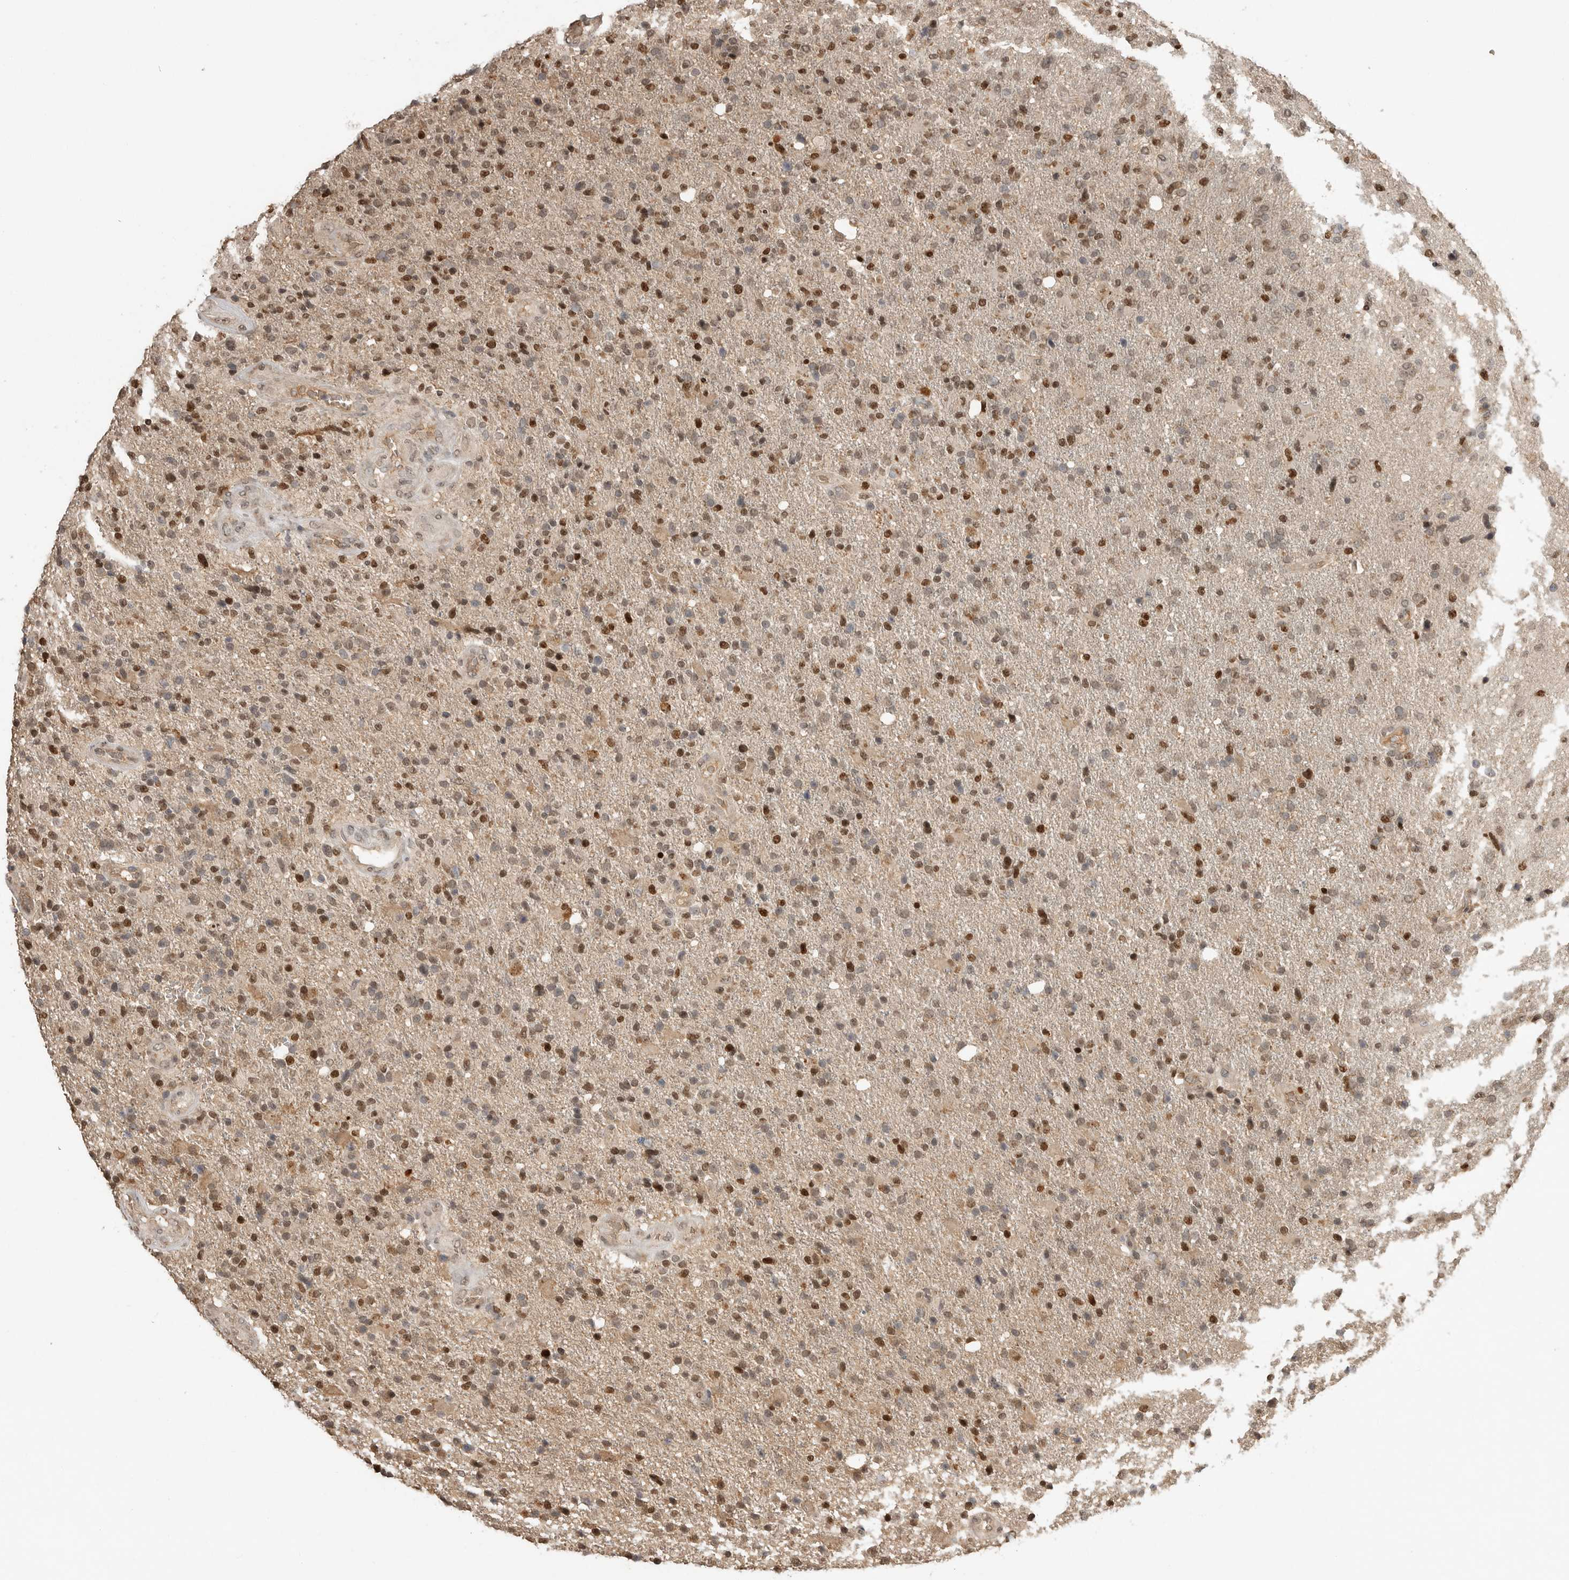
{"staining": {"intensity": "moderate", "quantity": ">75%", "location": "nuclear"}, "tissue": "glioma", "cell_type": "Tumor cells", "image_type": "cancer", "snomed": [{"axis": "morphology", "description": "Glioma, malignant, High grade"}, {"axis": "topography", "description": "Brain"}], "caption": "Immunohistochemical staining of human glioma demonstrates medium levels of moderate nuclear staining in approximately >75% of tumor cells. The protein of interest is shown in brown color, while the nuclei are stained blue.", "gene": "ASPSCR1", "patient": {"sex": "male", "age": 72}}